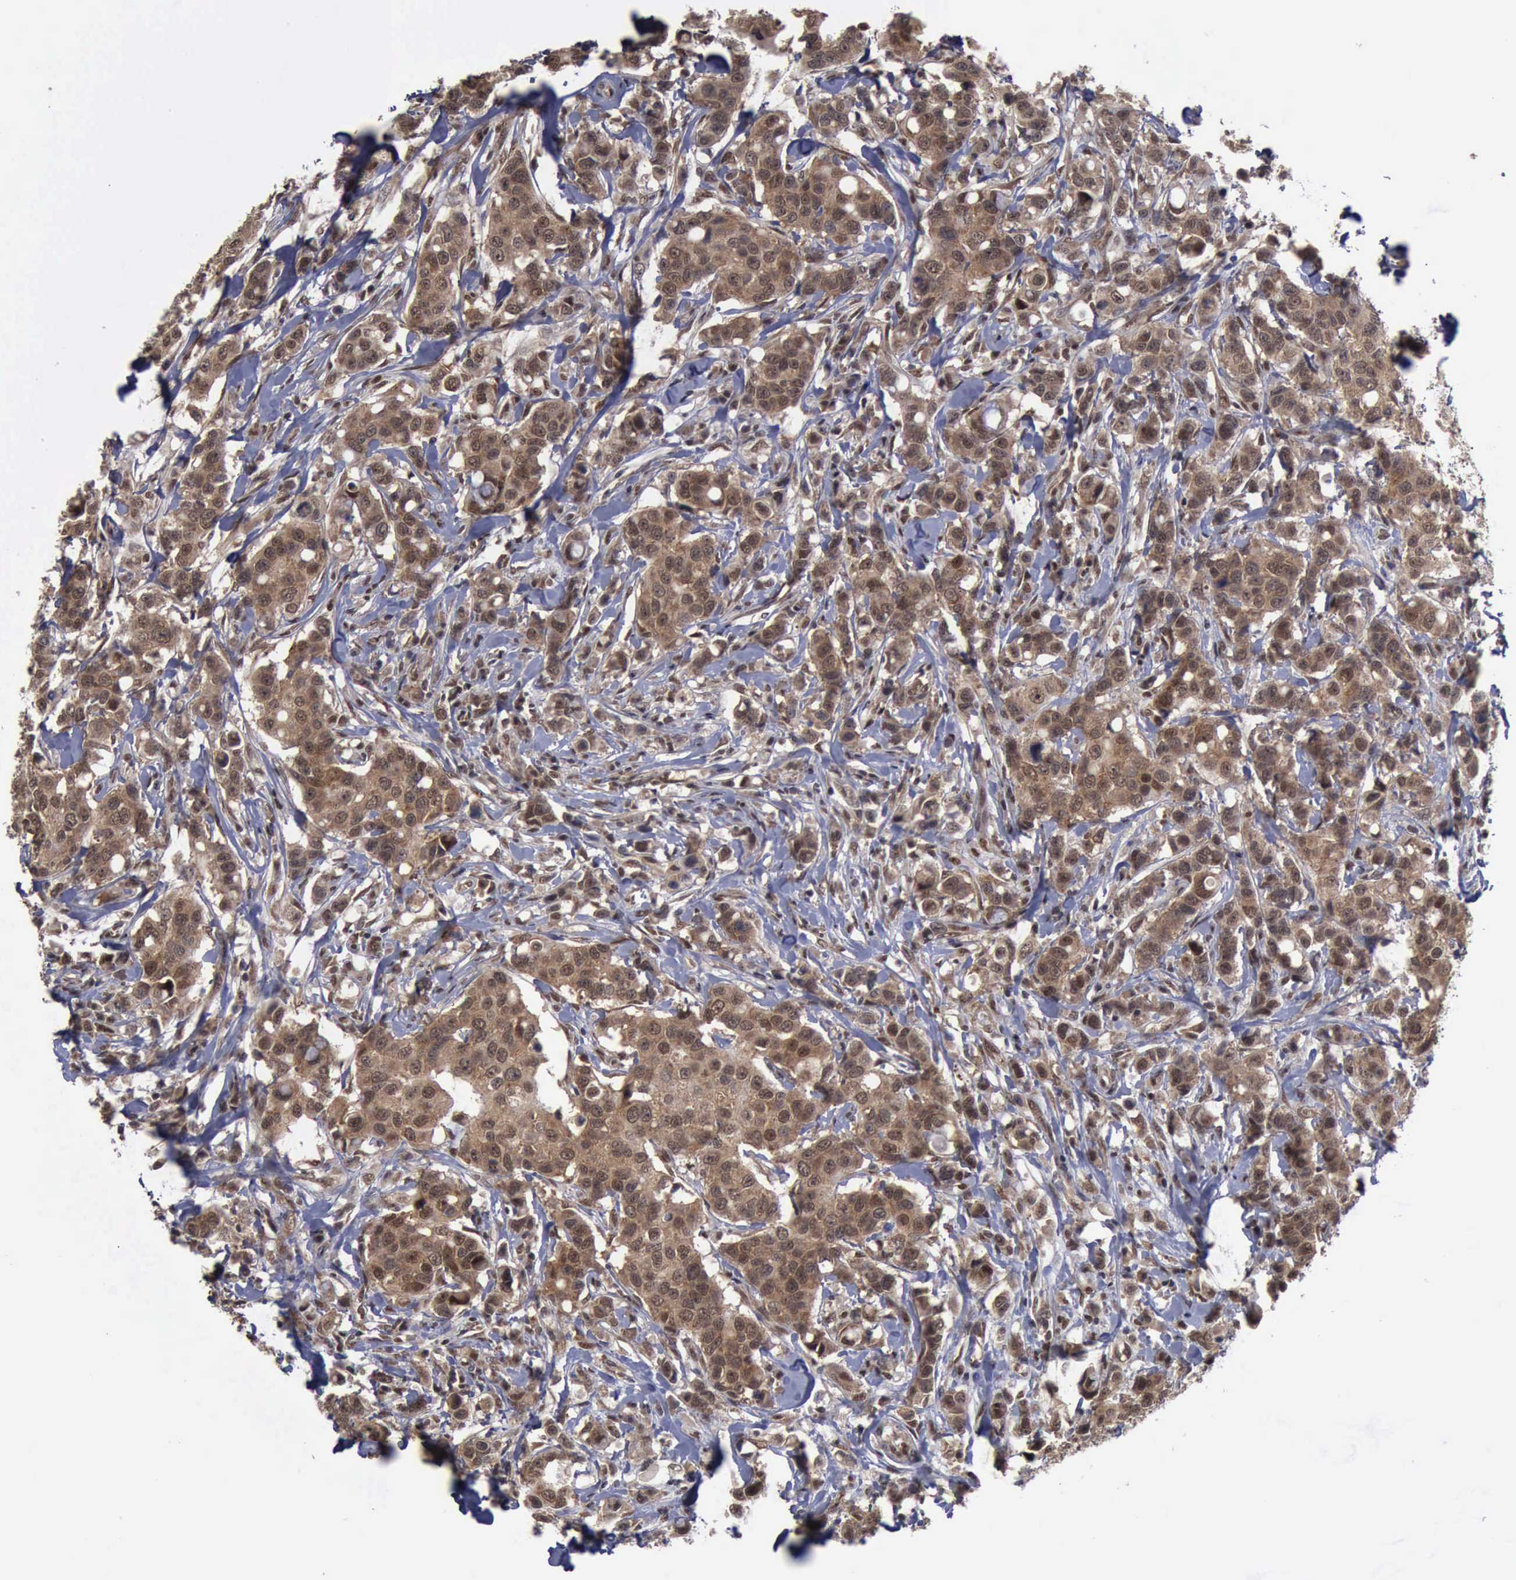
{"staining": {"intensity": "moderate", "quantity": ">75%", "location": "cytoplasmic/membranous,nuclear"}, "tissue": "breast cancer", "cell_type": "Tumor cells", "image_type": "cancer", "snomed": [{"axis": "morphology", "description": "Duct carcinoma"}, {"axis": "topography", "description": "Breast"}], "caption": "This micrograph shows IHC staining of human breast cancer (infiltrating ductal carcinoma), with medium moderate cytoplasmic/membranous and nuclear staining in about >75% of tumor cells.", "gene": "RTCB", "patient": {"sex": "female", "age": 27}}